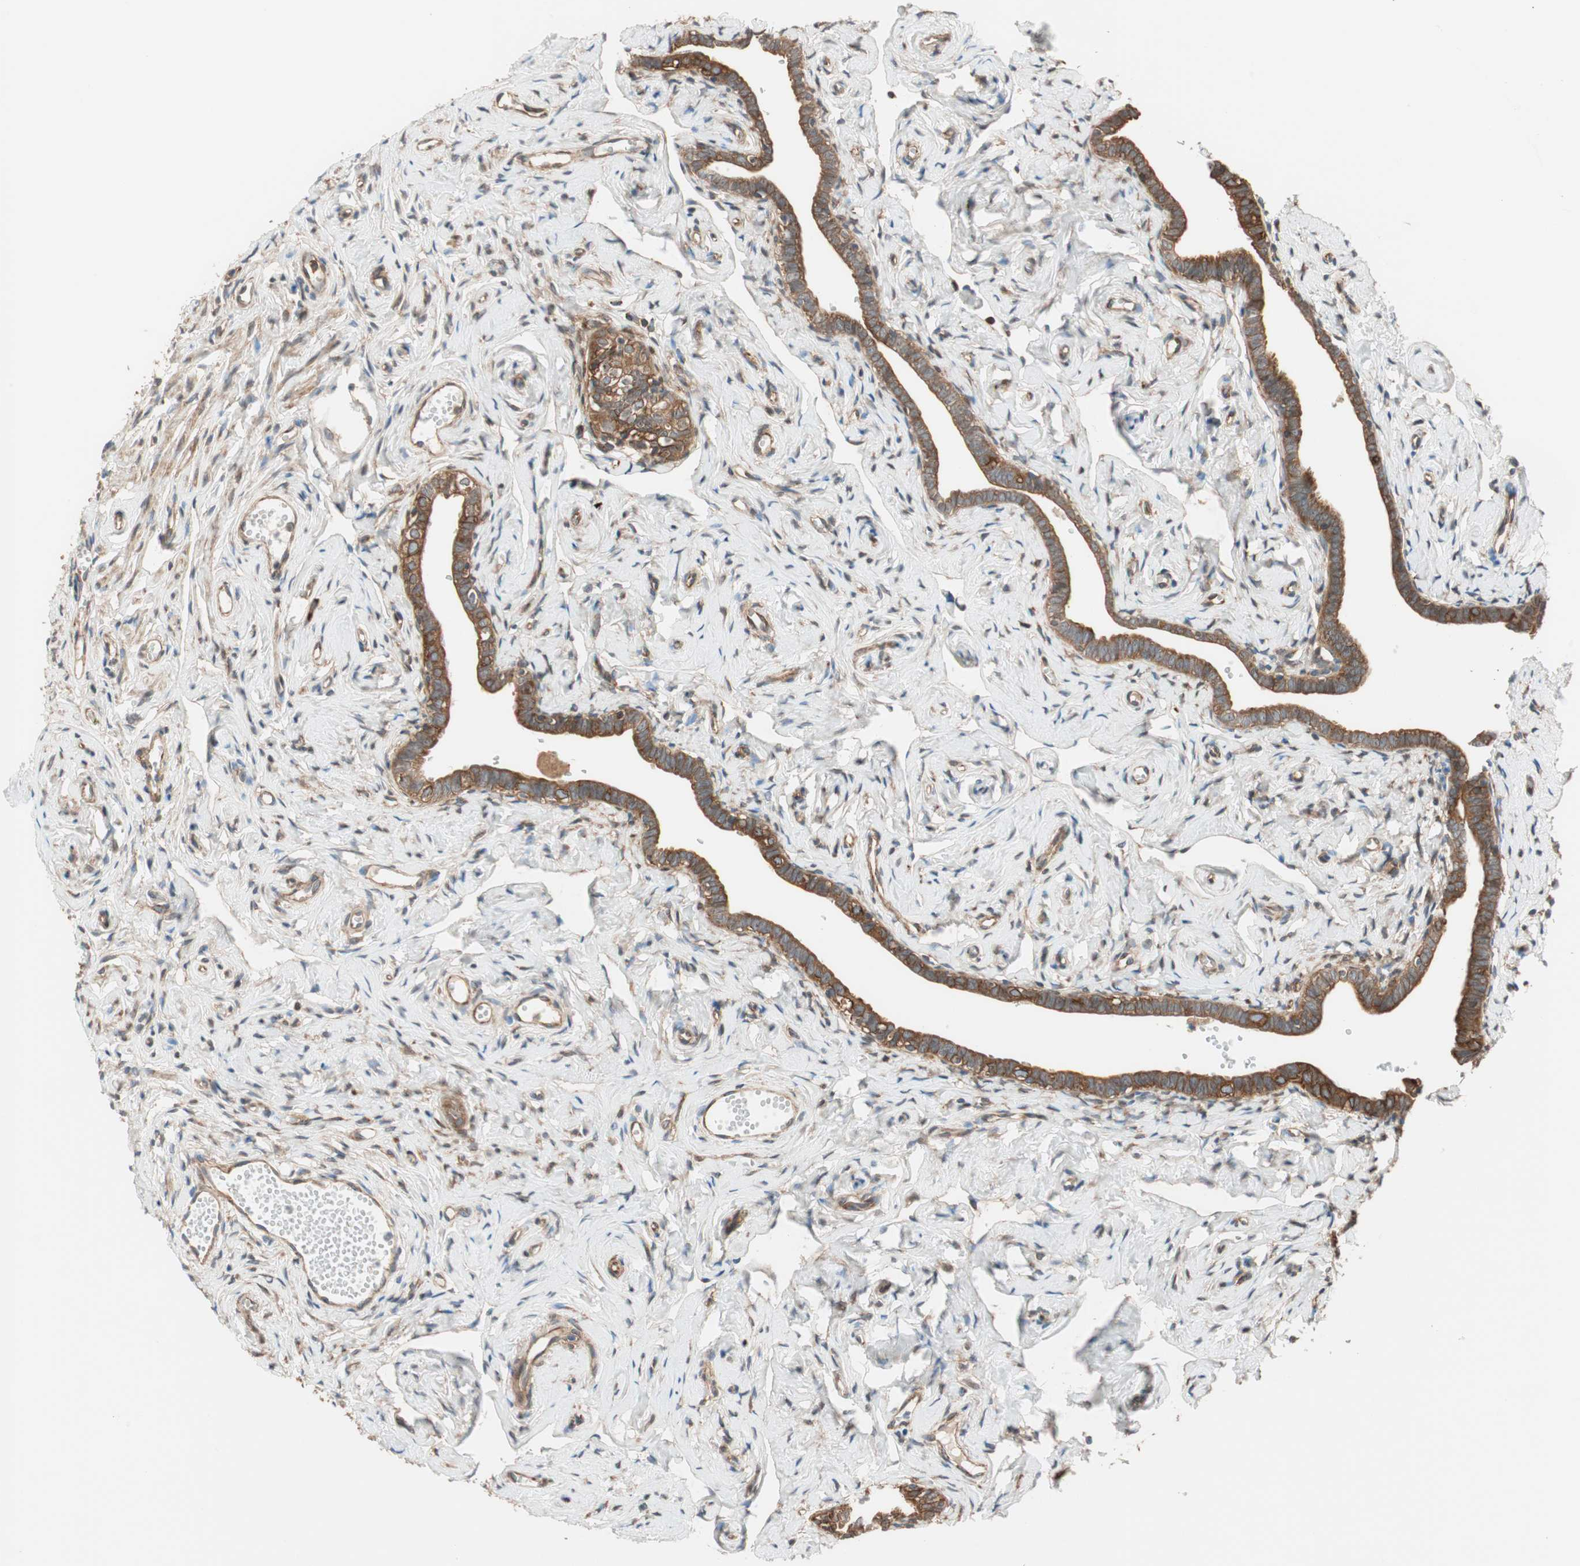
{"staining": {"intensity": "strong", "quantity": ">75%", "location": "cytoplasmic/membranous"}, "tissue": "fallopian tube", "cell_type": "Glandular cells", "image_type": "normal", "snomed": [{"axis": "morphology", "description": "Normal tissue, NOS"}, {"axis": "topography", "description": "Fallopian tube"}], "caption": "Glandular cells show high levels of strong cytoplasmic/membranous expression in about >75% of cells in unremarkable human fallopian tube. (DAB (3,3'-diaminobenzidine) IHC, brown staining for protein, blue staining for nuclei).", "gene": "WASL", "patient": {"sex": "female", "age": 71}}